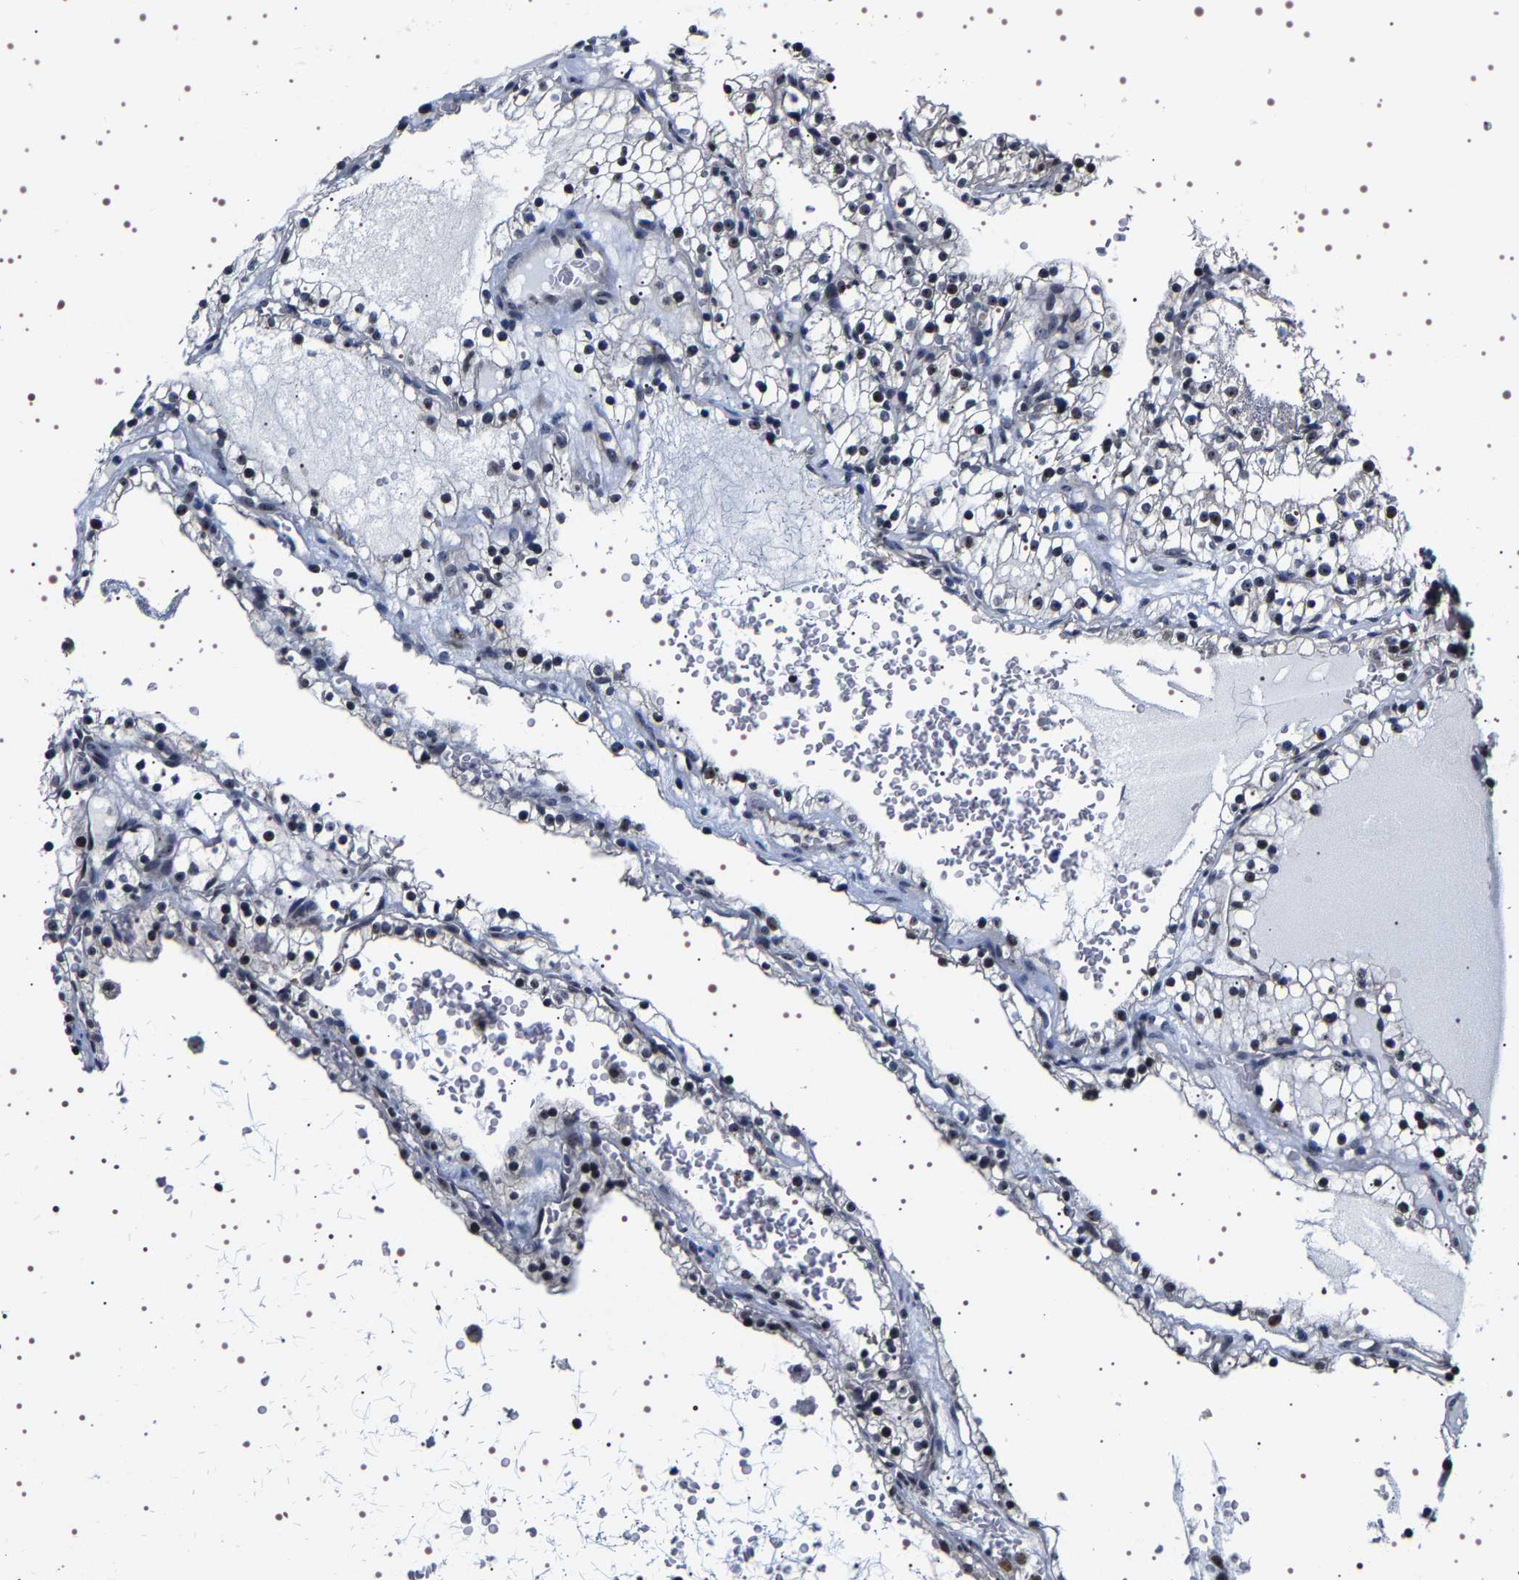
{"staining": {"intensity": "moderate", "quantity": "25%-75%", "location": "nuclear"}, "tissue": "renal cancer", "cell_type": "Tumor cells", "image_type": "cancer", "snomed": [{"axis": "morphology", "description": "Adenocarcinoma, NOS"}, {"axis": "topography", "description": "Kidney"}], "caption": "IHC micrograph of neoplastic tissue: human renal cancer stained using immunohistochemistry exhibits medium levels of moderate protein expression localized specifically in the nuclear of tumor cells, appearing as a nuclear brown color.", "gene": "GNL3", "patient": {"sex": "female", "age": 41}}